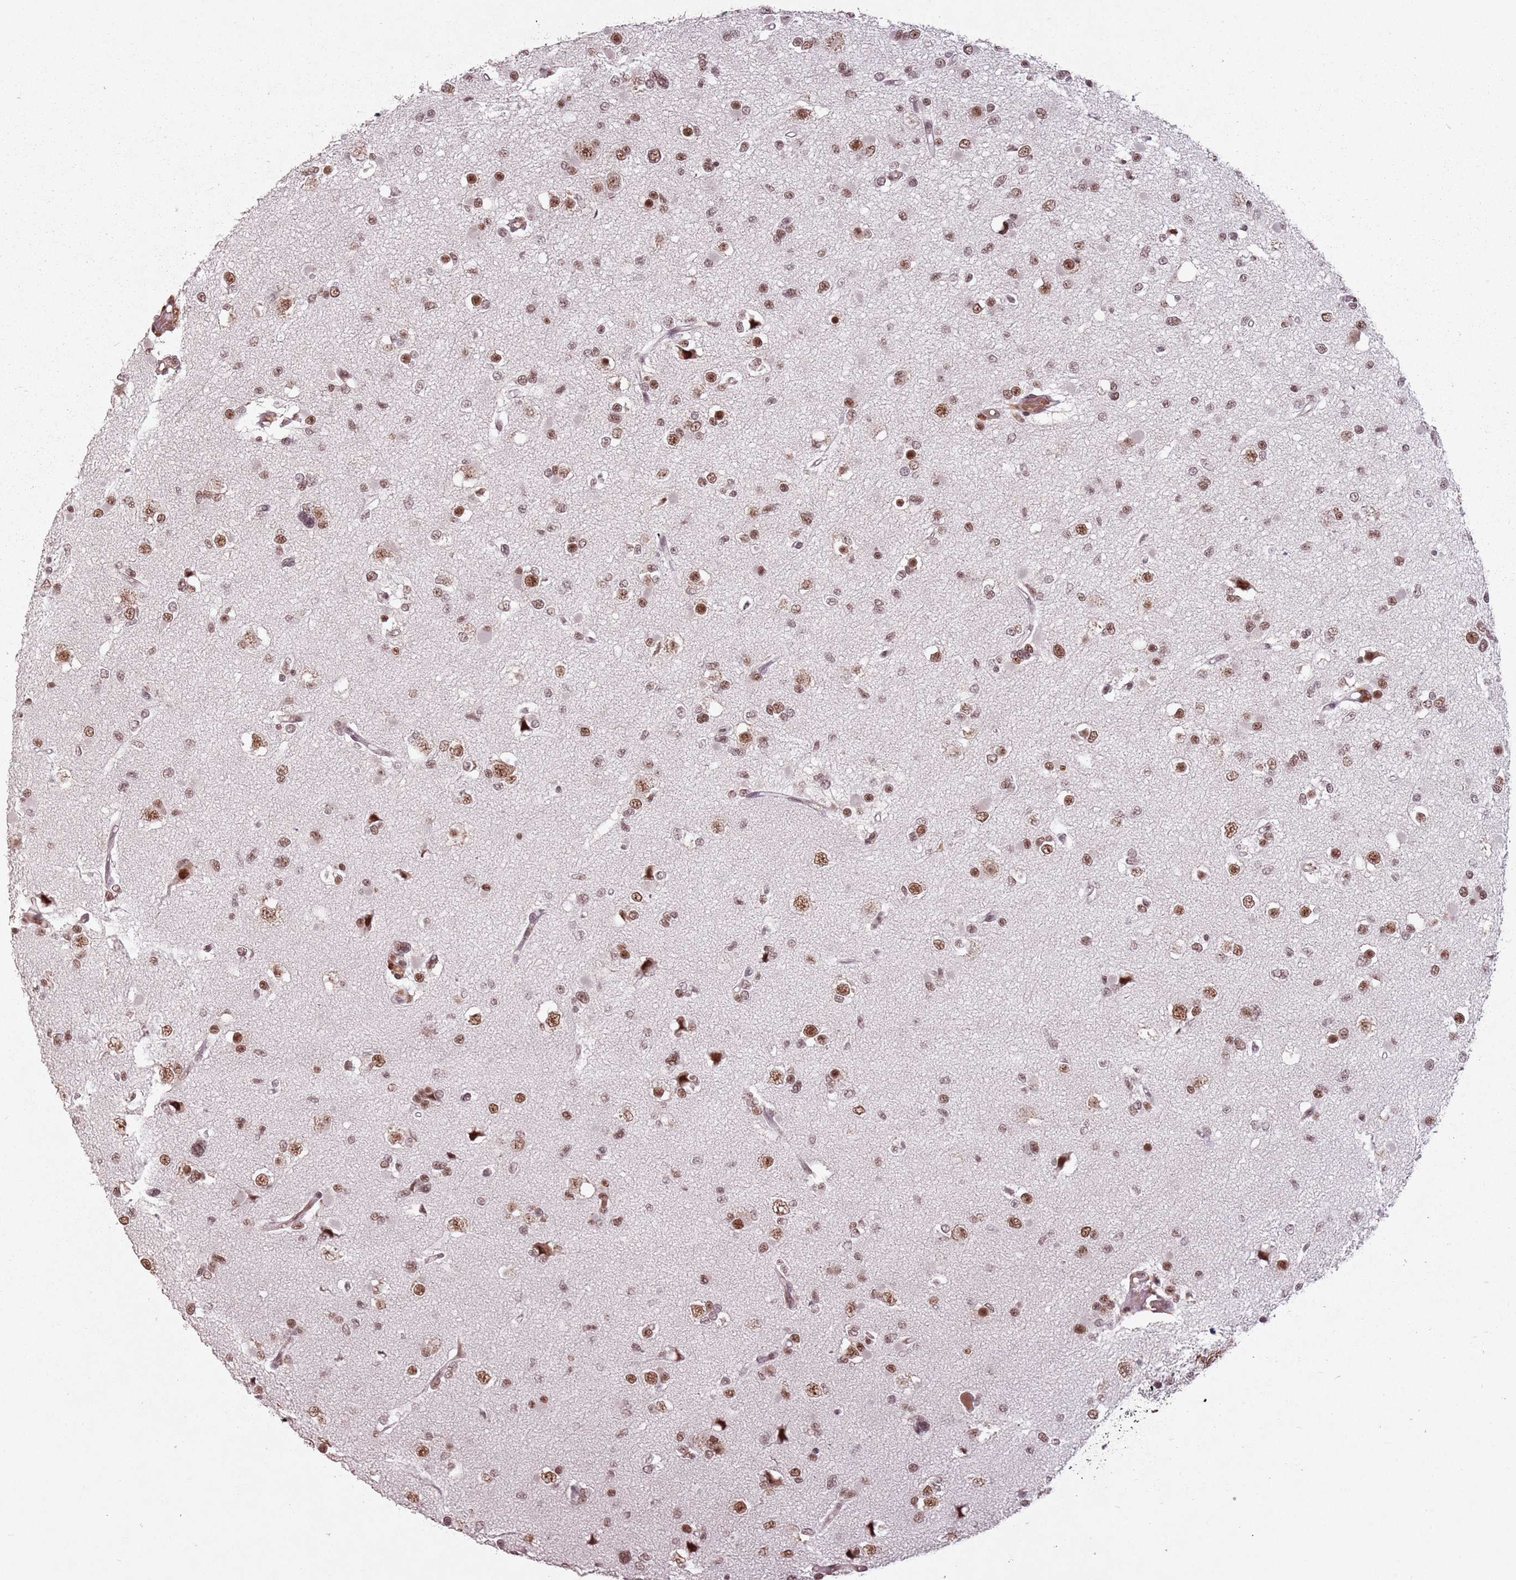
{"staining": {"intensity": "moderate", "quantity": ">75%", "location": "nuclear"}, "tissue": "glioma", "cell_type": "Tumor cells", "image_type": "cancer", "snomed": [{"axis": "morphology", "description": "Glioma, malignant, Low grade"}, {"axis": "topography", "description": "Brain"}], "caption": "High-magnification brightfield microscopy of glioma stained with DAB (brown) and counterstained with hematoxylin (blue). tumor cells exhibit moderate nuclear staining is present in about>75% of cells.", "gene": "NCBP1", "patient": {"sex": "female", "age": 22}}